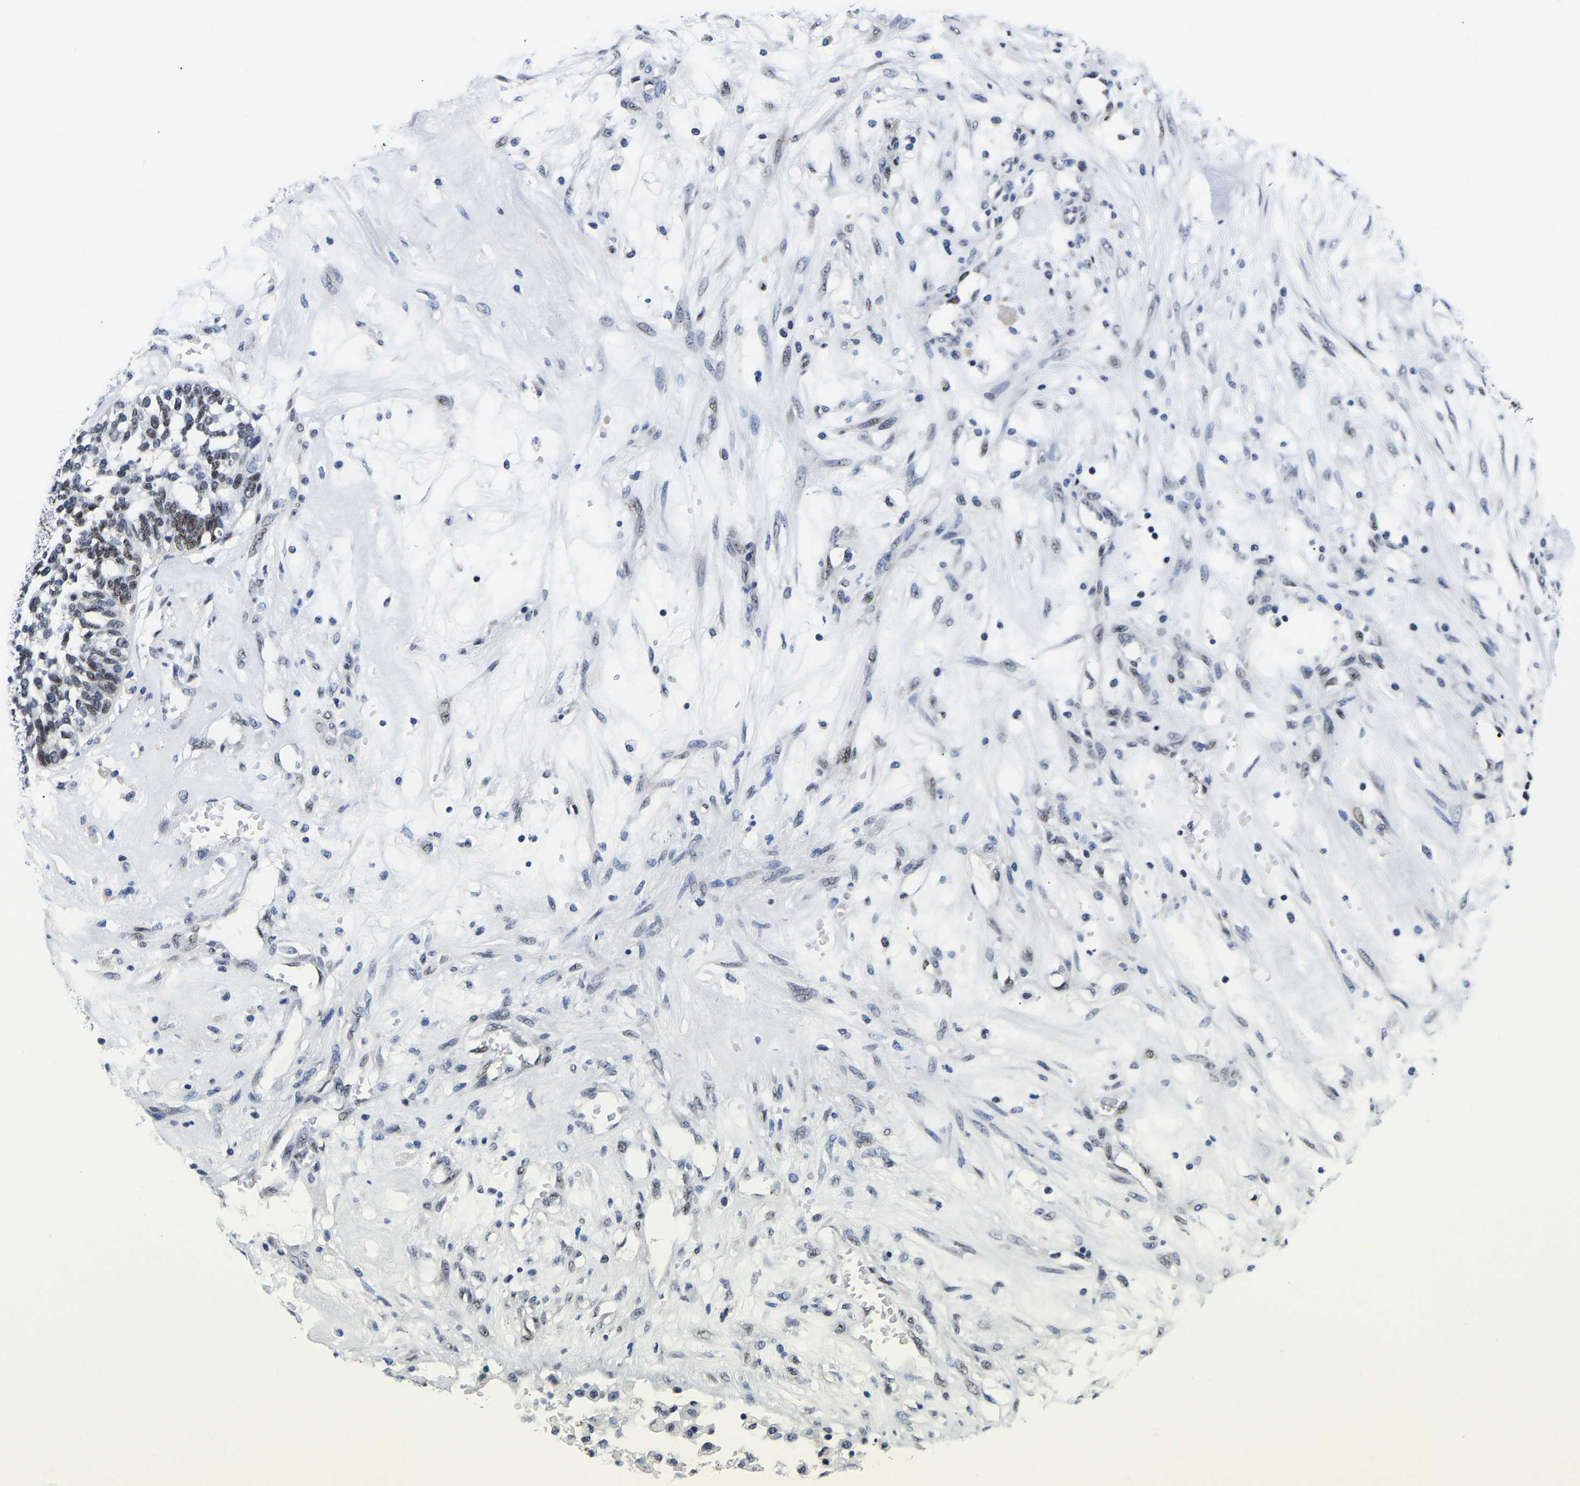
{"staining": {"intensity": "moderate", "quantity": ">75%", "location": "nuclear"}, "tissue": "ovarian cancer", "cell_type": "Tumor cells", "image_type": "cancer", "snomed": [{"axis": "morphology", "description": "Cystadenocarcinoma, serous, NOS"}, {"axis": "topography", "description": "Ovary"}], "caption": "The micrograph demonstrates a brown stain indicating the presence of a protein in the nuclear of tumor cells in ovarian serous cystadenocarcinoma.", "gene": "PTRHD1", "patient": {"sex": "female", "age": 59}}